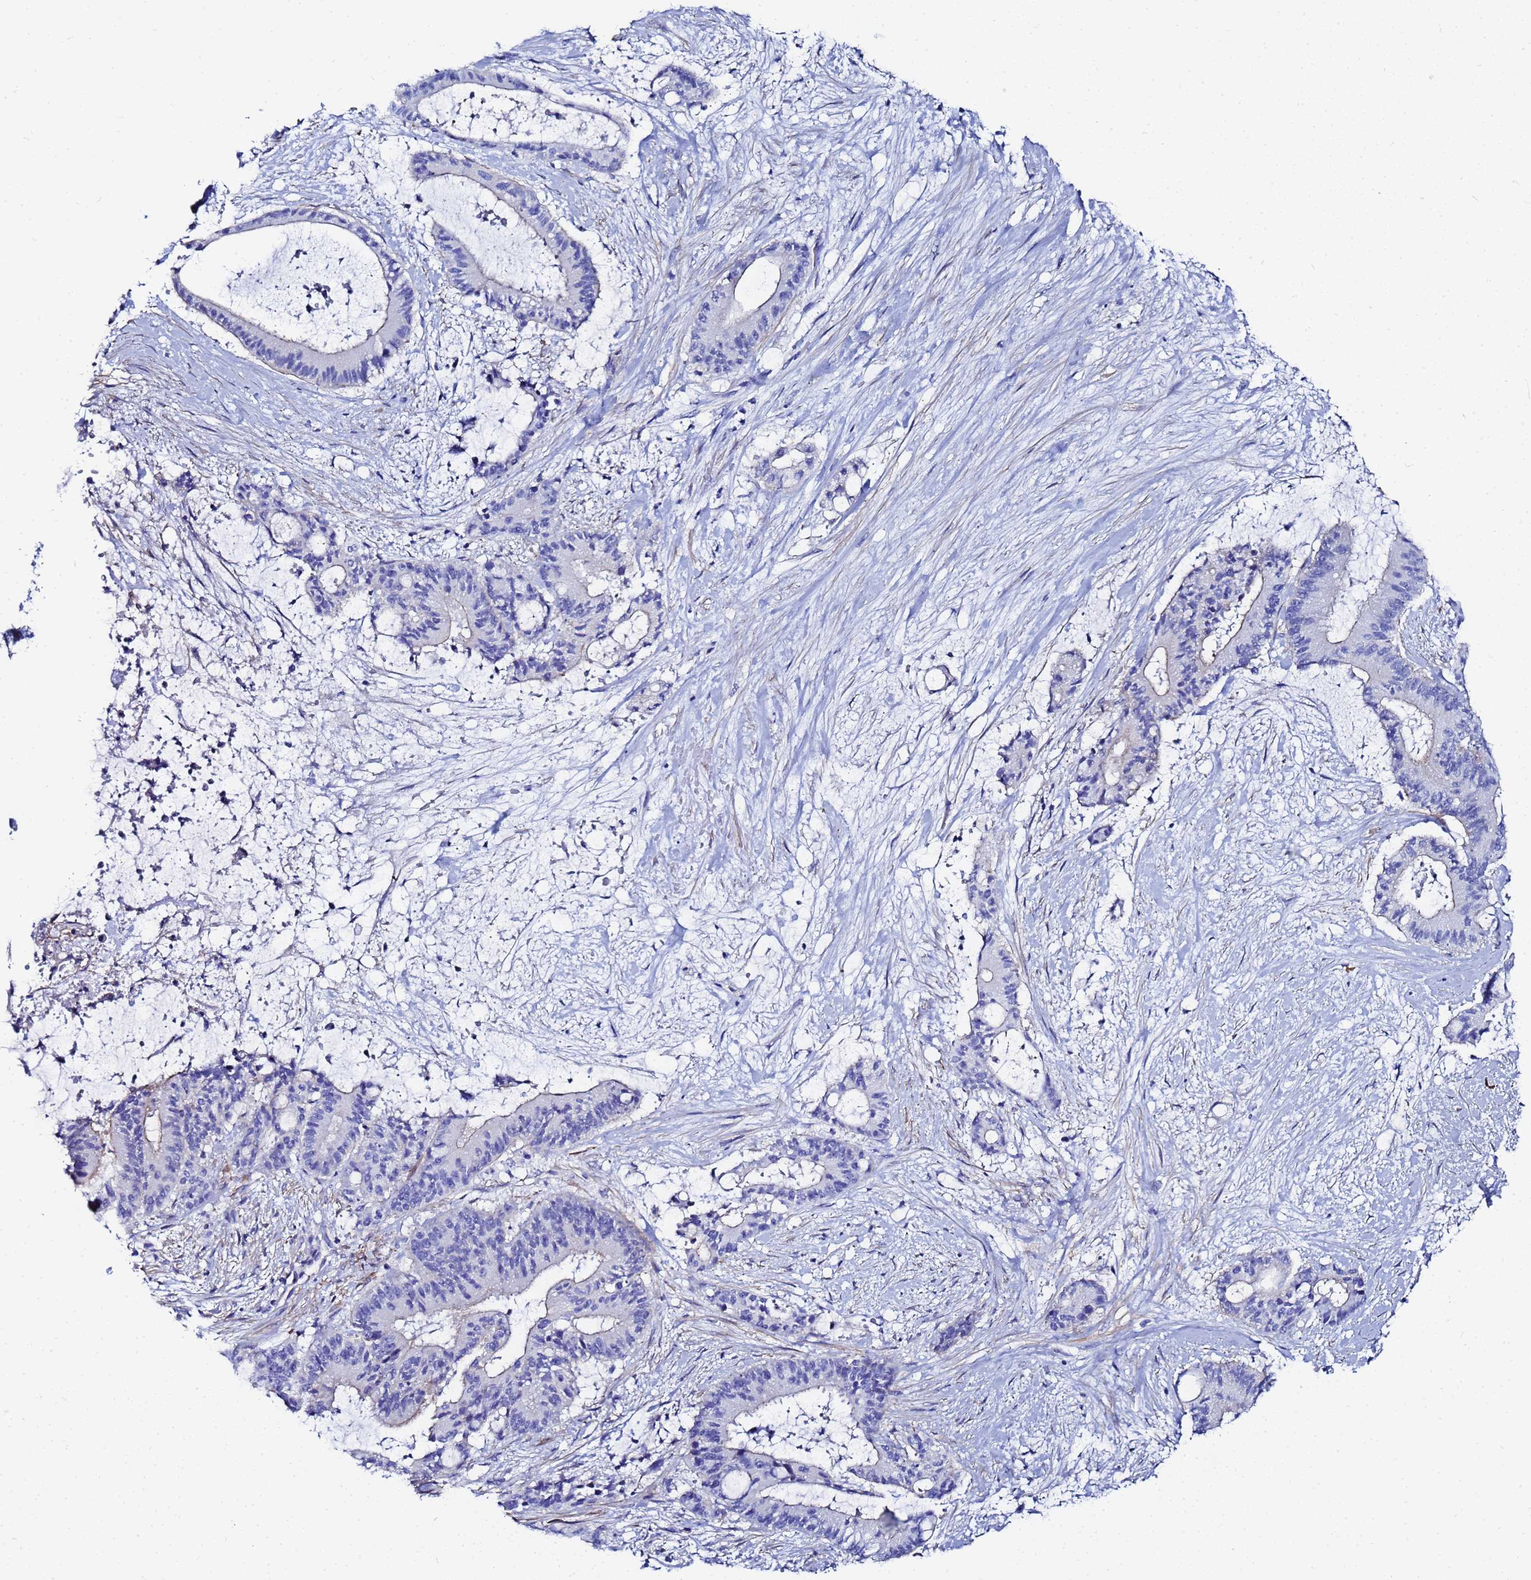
{"staining": {"intensity": "negative", "quantity": "none", "location": "none"}, "tissue": "liver cancer", "cell_type": "Tumor cells", "image_type": "cancer", "snomed": [{"axis": "morphology", "description": "Normal tissue, NOS"}, {"axis": "morphology", "description": "Cholangiocarcinoma"}, {"axis": "topography", "description": "Liver"}, {"axis": "topography", "description": "Peripheral nerve tissue"}], "caption": "The IHC histopathology image has no significant staining in tumor cells of cholangiocarcinoma (liver) tissue. (DAB immunohistochemistry with hematoxylin counter stain).", "gene": "RAB39B", "patient": {"sex": "female", "age": 73}}